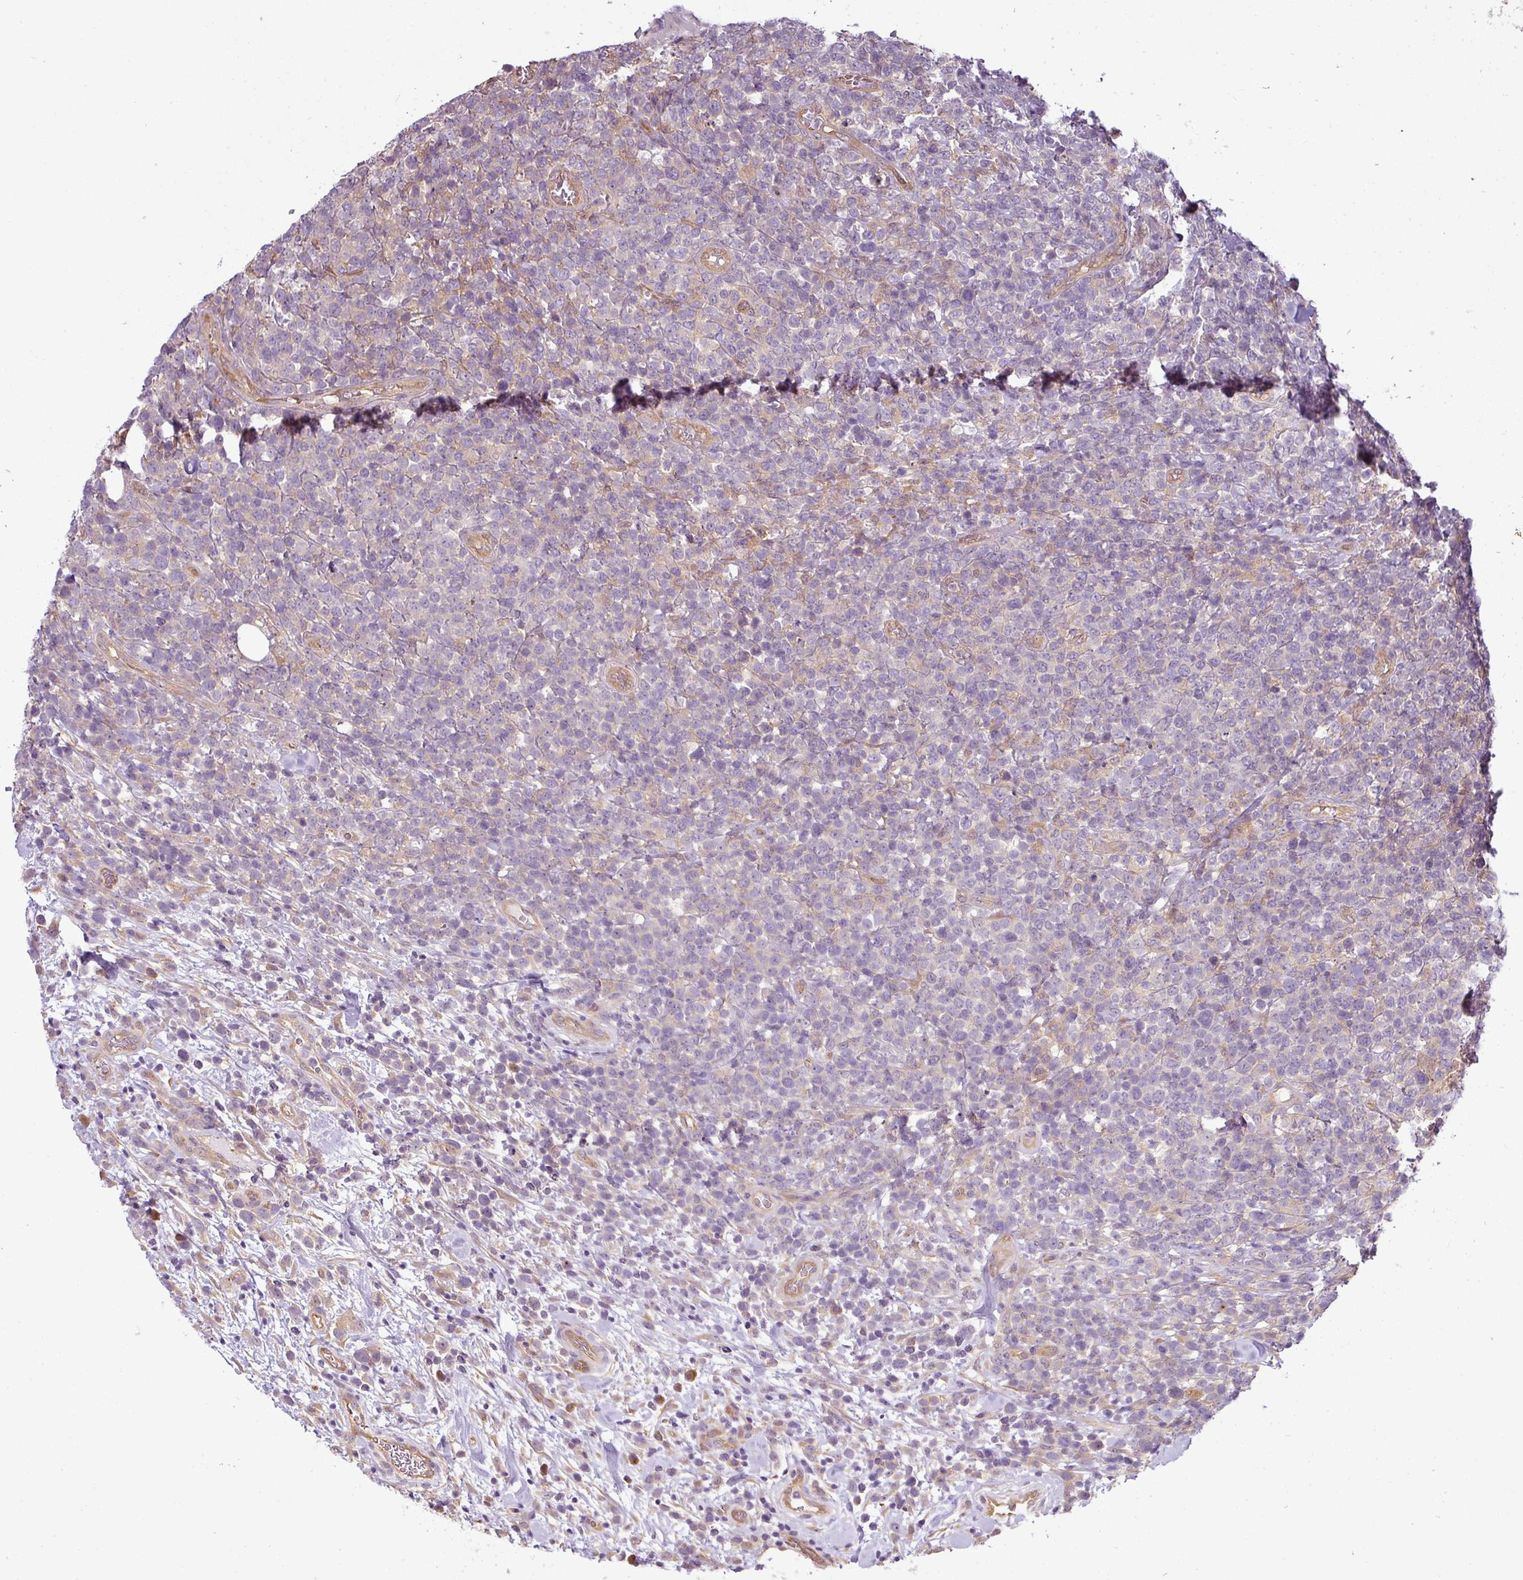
{"staining": {"intensity": "negative", "quantity": "none", "location": "none"}, "tissue": "lymphoma", "cell_type": "Tumor cells", "image_type": "cancer", "snomed": [{"axis": "morphology", "description": "Malignant lymphoma, non-Hodgkin's type, High grade"}, {"axis": "topography", "description": "Soft tissue"}], "caption": "The IHC micrograph has no significant staining in tumor cells of lymphoma tissue.", "gene": "ANKRD18A", "patient": {"sex": "female", "age": 56}}